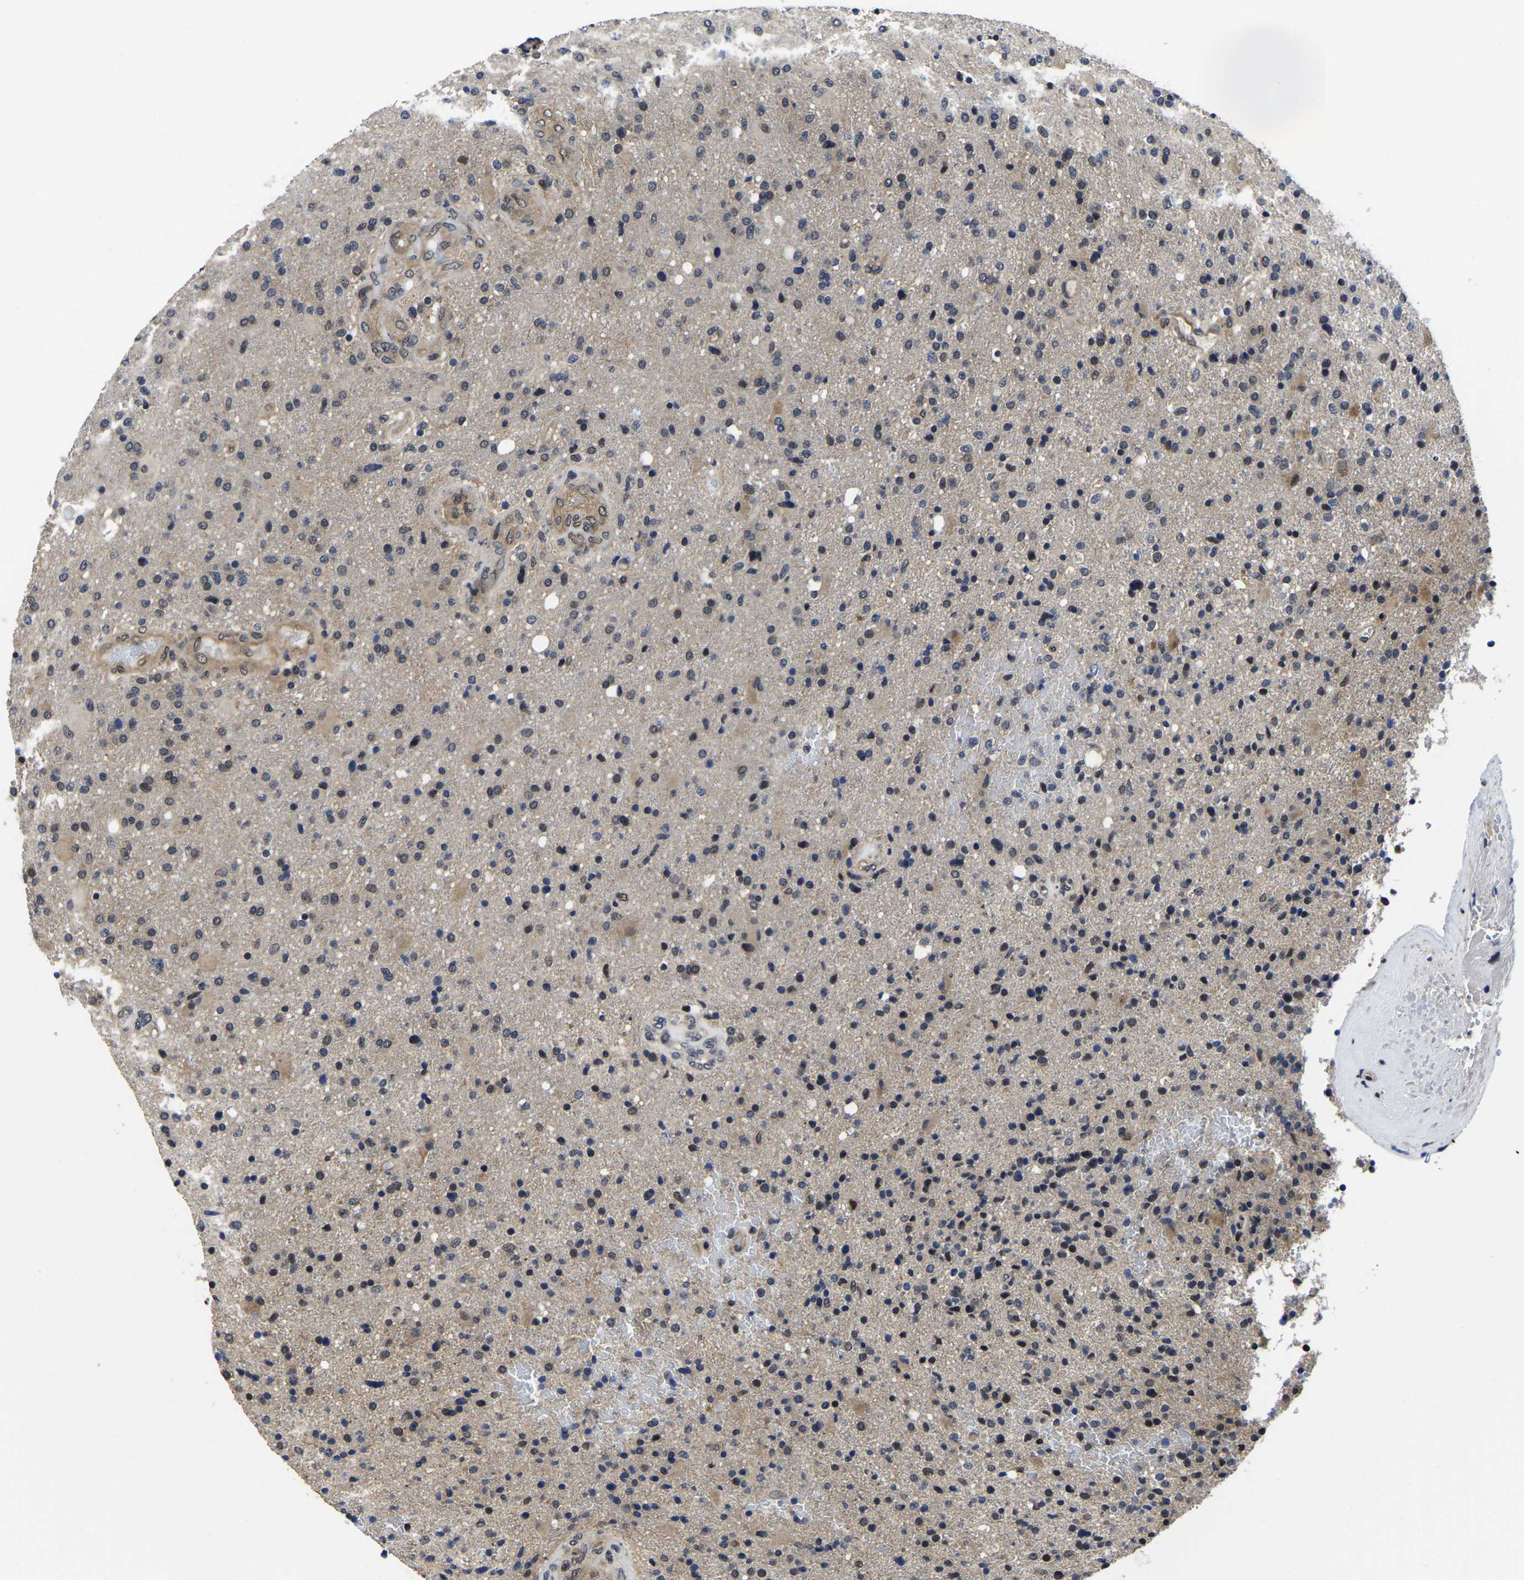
{"staining": {"intensity": "weak", "quantity": "<25%", "location": "cytoplasmic/membranous"}, "tissue": "glioma", "cell_type": "Tumor cells", "image_type": "cancer", "snomed": [{"axis": "morphology", "description": "Glioma, malignant, High grade"}, {"axis": "topography", "description": "Brain"}], "caption": "The immunohistochemistry (IHC) photomicrograph has no significant staining in tumor cells of glioma tissue. Nuclei are stained in blue.", "gene": "MCOLN2", "patient": {"sex": "male", "age": 72}}